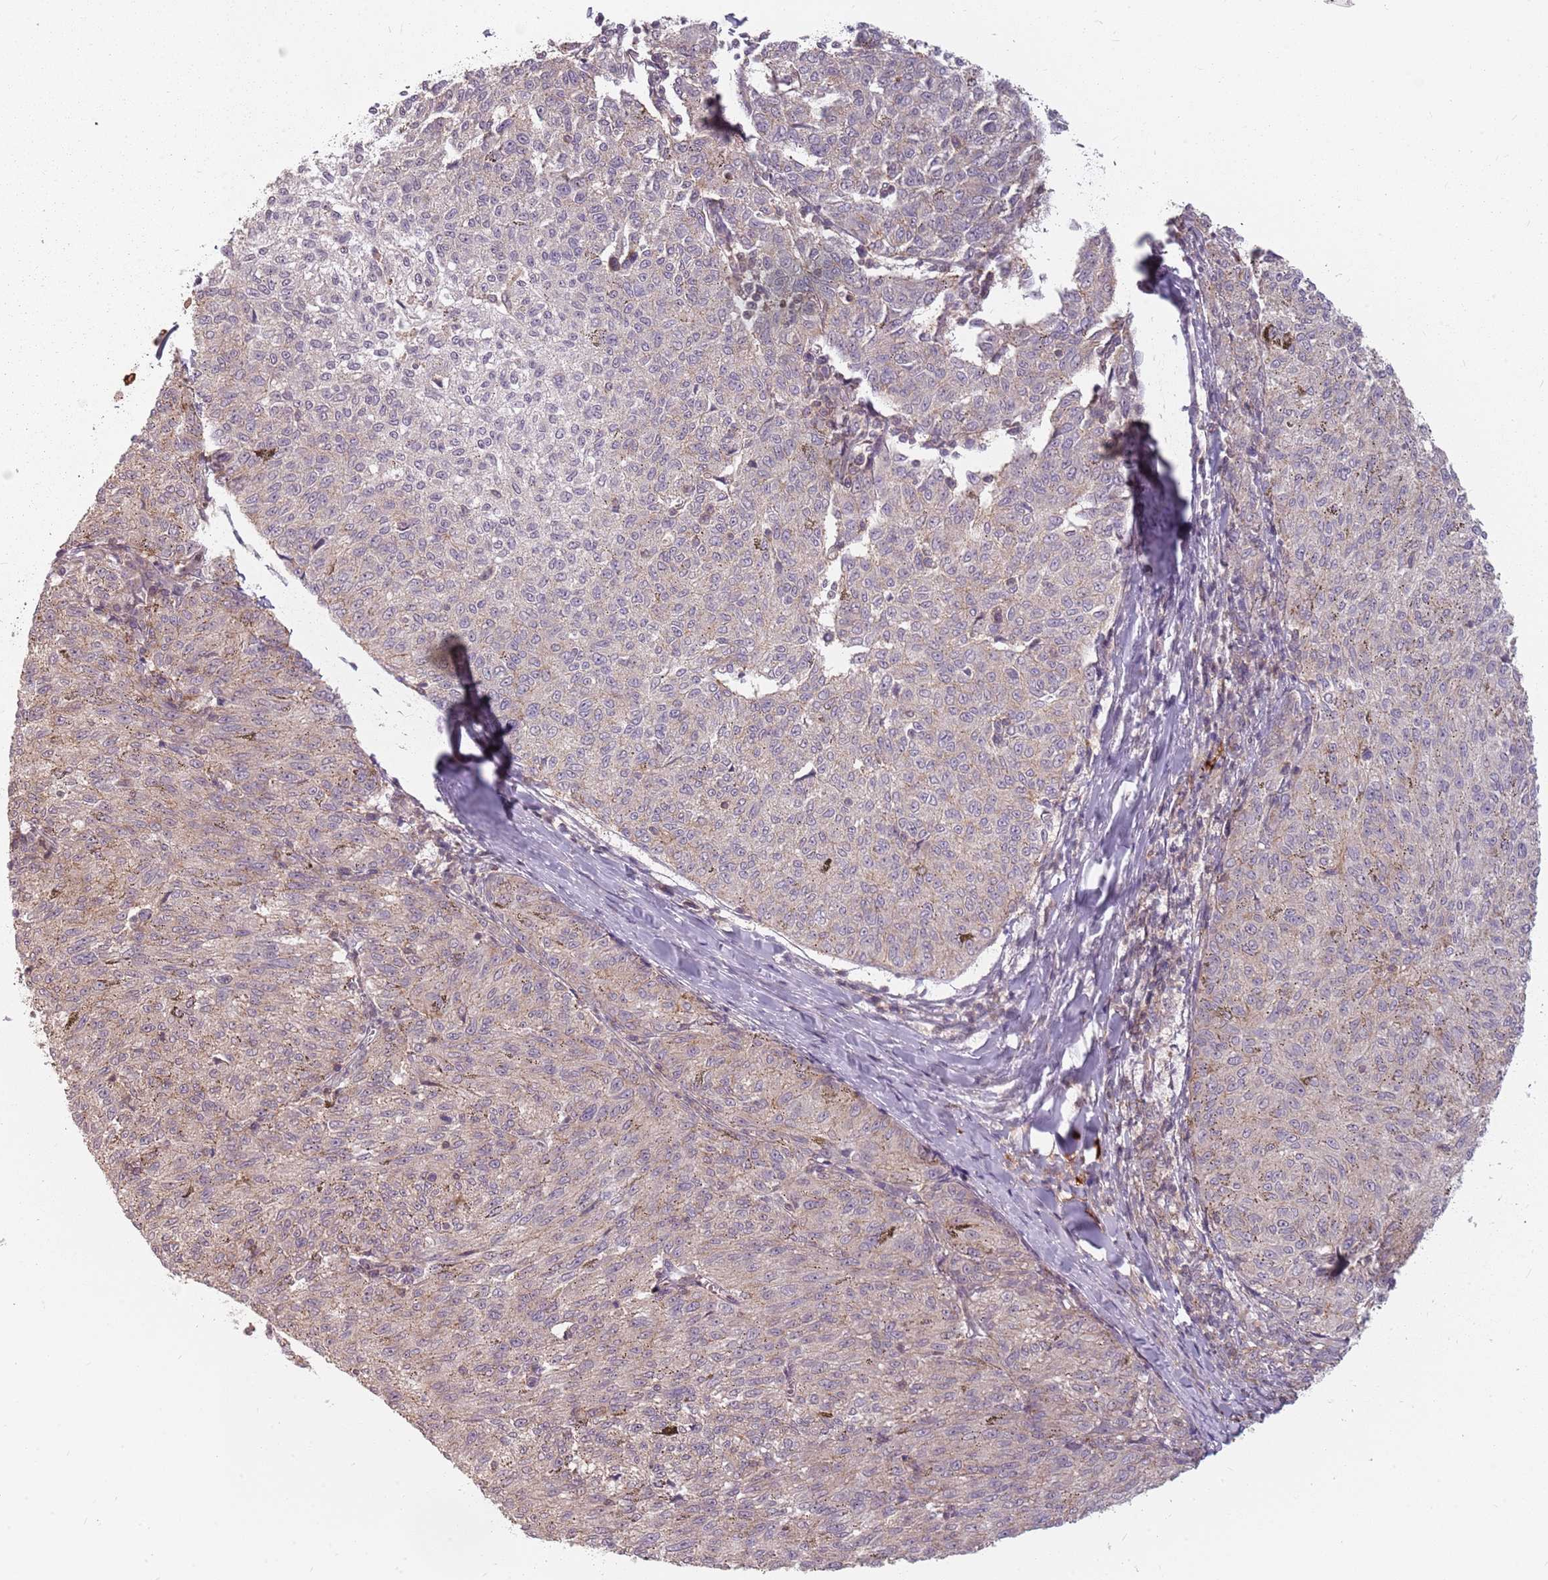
{"staining": {"intensity": "negative", "quantity": "none", "location": "none"}, "tissue": "melanoma", "cell_type": "Tumor cells", "image_type": "cancer", "snomed": [{"axis": "morphology", "description": "Malignant melanoma, NOS"}, {"axis": "topography", "description": "Skin"}], "caption": "This is an immunohistochemistry (IHC) micrograph of melanoma. There is no staining in tumor cells.", "gene": "PPP1R14C", "patient": {"sex": "female", "age": 72}}